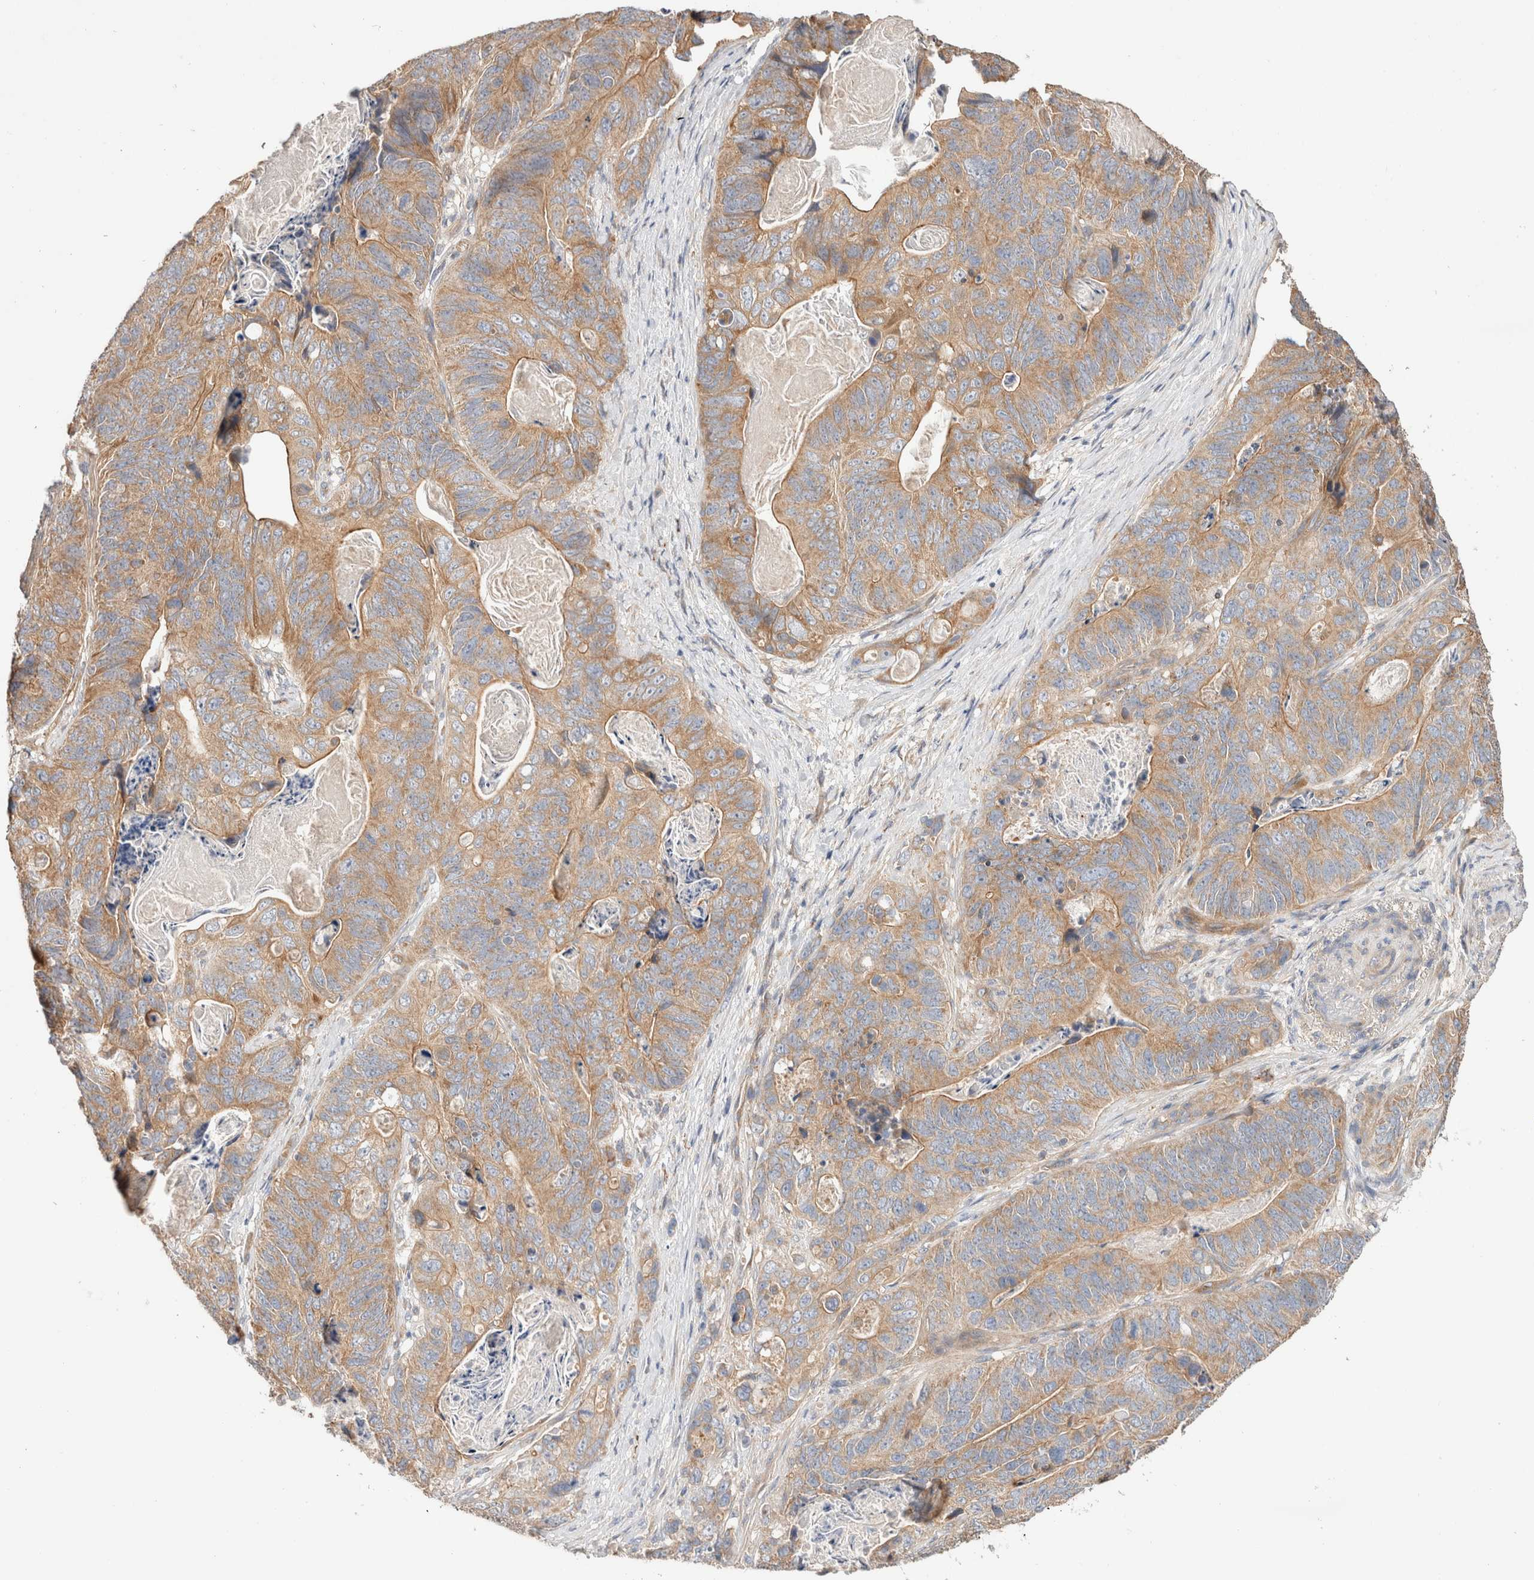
{"staining": {"intensity": "moderate", "quantity": ">75%", "location": "cytoplasmic/membranous"}, "tissue": "stomach cancer", "cell_type": "Tumor cells", "image_type": "cancer", "snomed": [{"axis": "morphology", "description": "Normal tissue, NOS"}, {"axis": "morphology", "description": "Adenocarcinoma, NOS"}, {"axis": "topography", "description": "Stomach"}], "caption": "Protein analysis of stomach cancer (adenocarcinoma) tissue reveals moderate cytoplasmic/membranous expression in approximately >75% of tumor cells. (Stains: DAB in brown, nuclei in blue, Microscopy: brightfield microscopy at high magnification).", "gene": "B3GNTL1", "patient": {"sex": "female", "age": 89}}